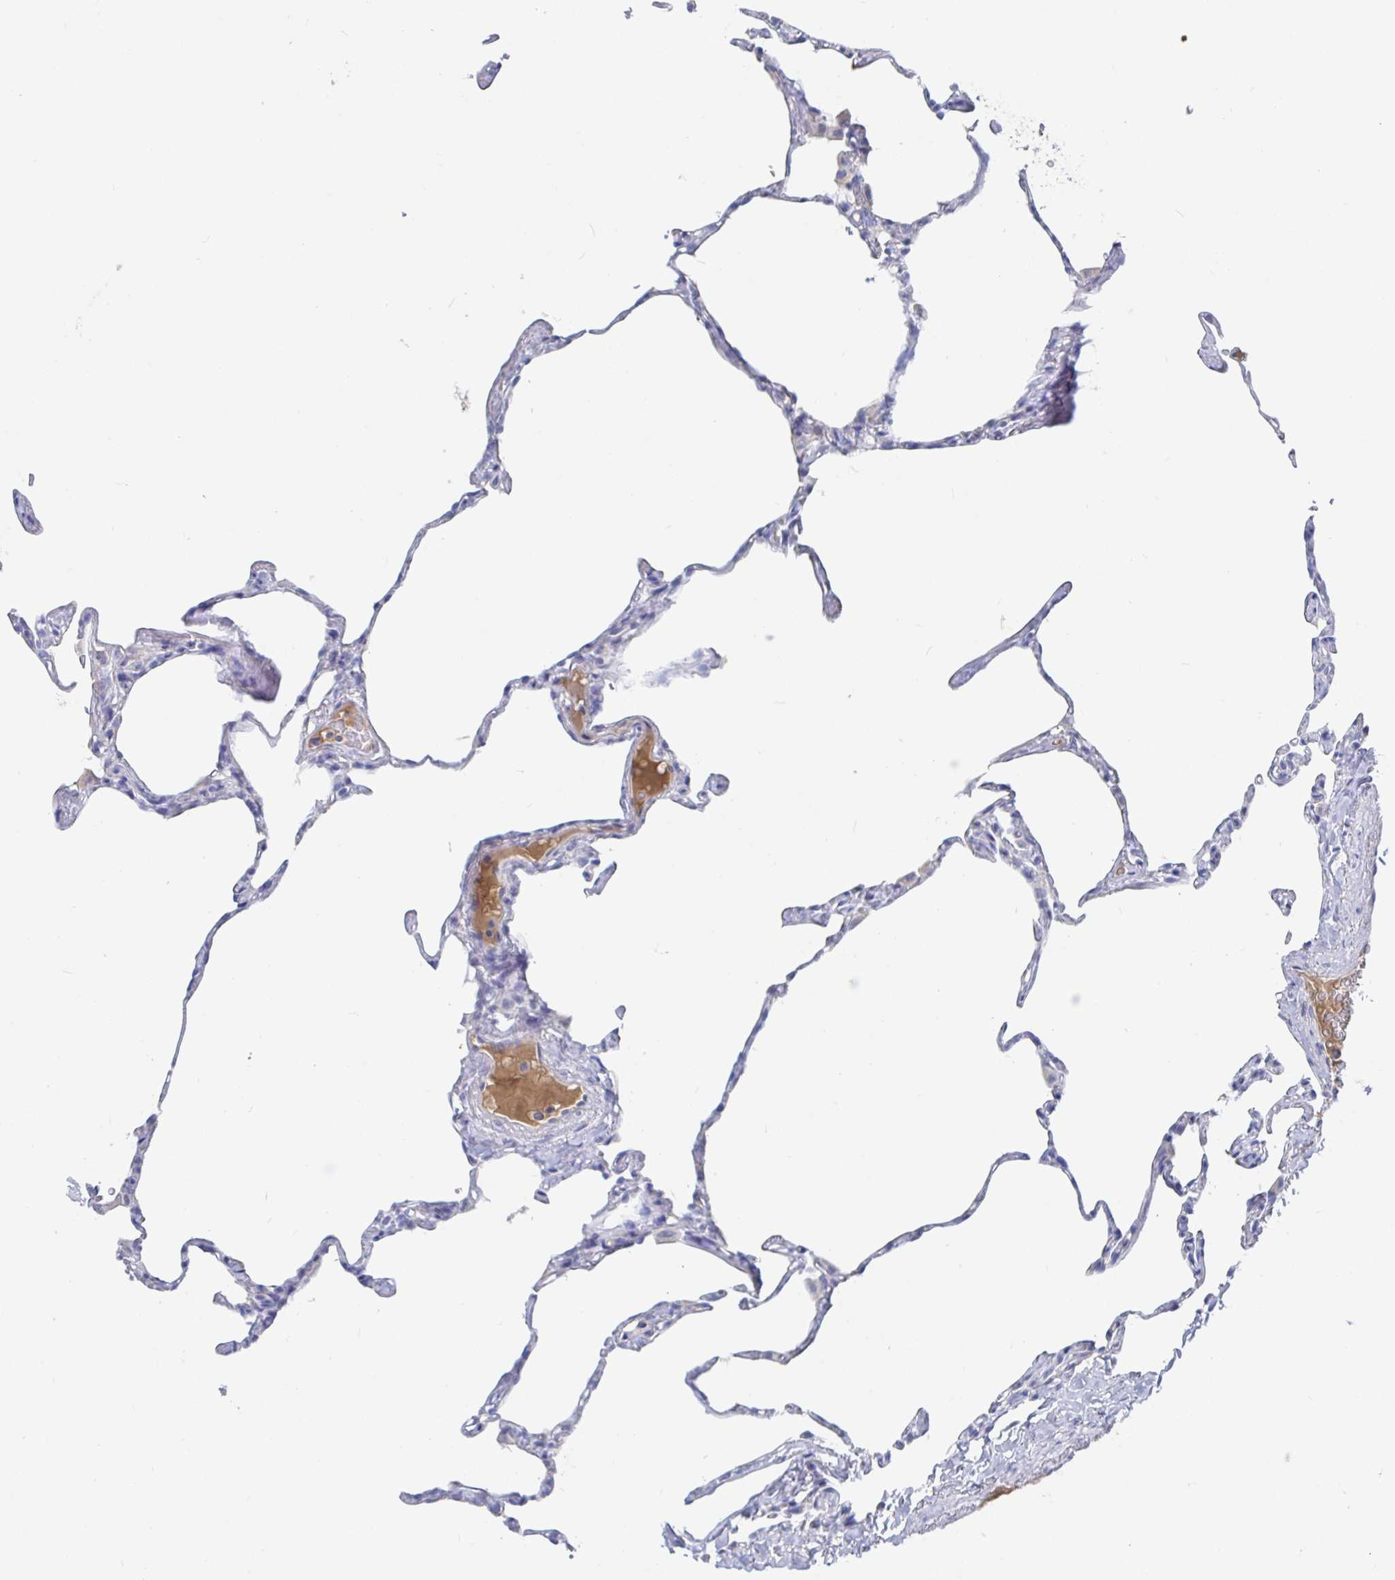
{"staining": {"intensity": "negative", "quantity": "none", "location": "none"}, "tissue": "lung", "cell_type": "Alveolar cells", "image_type": "normal", "snomed": [{"axis": "morphology", "description": "Normal tissue, NOS"}, {"axis": "topography", "description": "Lung"}], "caption": "The micrograph demonstrates no significant staining in alveolar cells of lung. The staining was performed using DAB to visualize the protein expression in brown, while the nuclei were stained in blue with hematoxylin (Magnification: 20x).", "gene": "GPR148", "patient": {"sex": "male", "age": 65}}